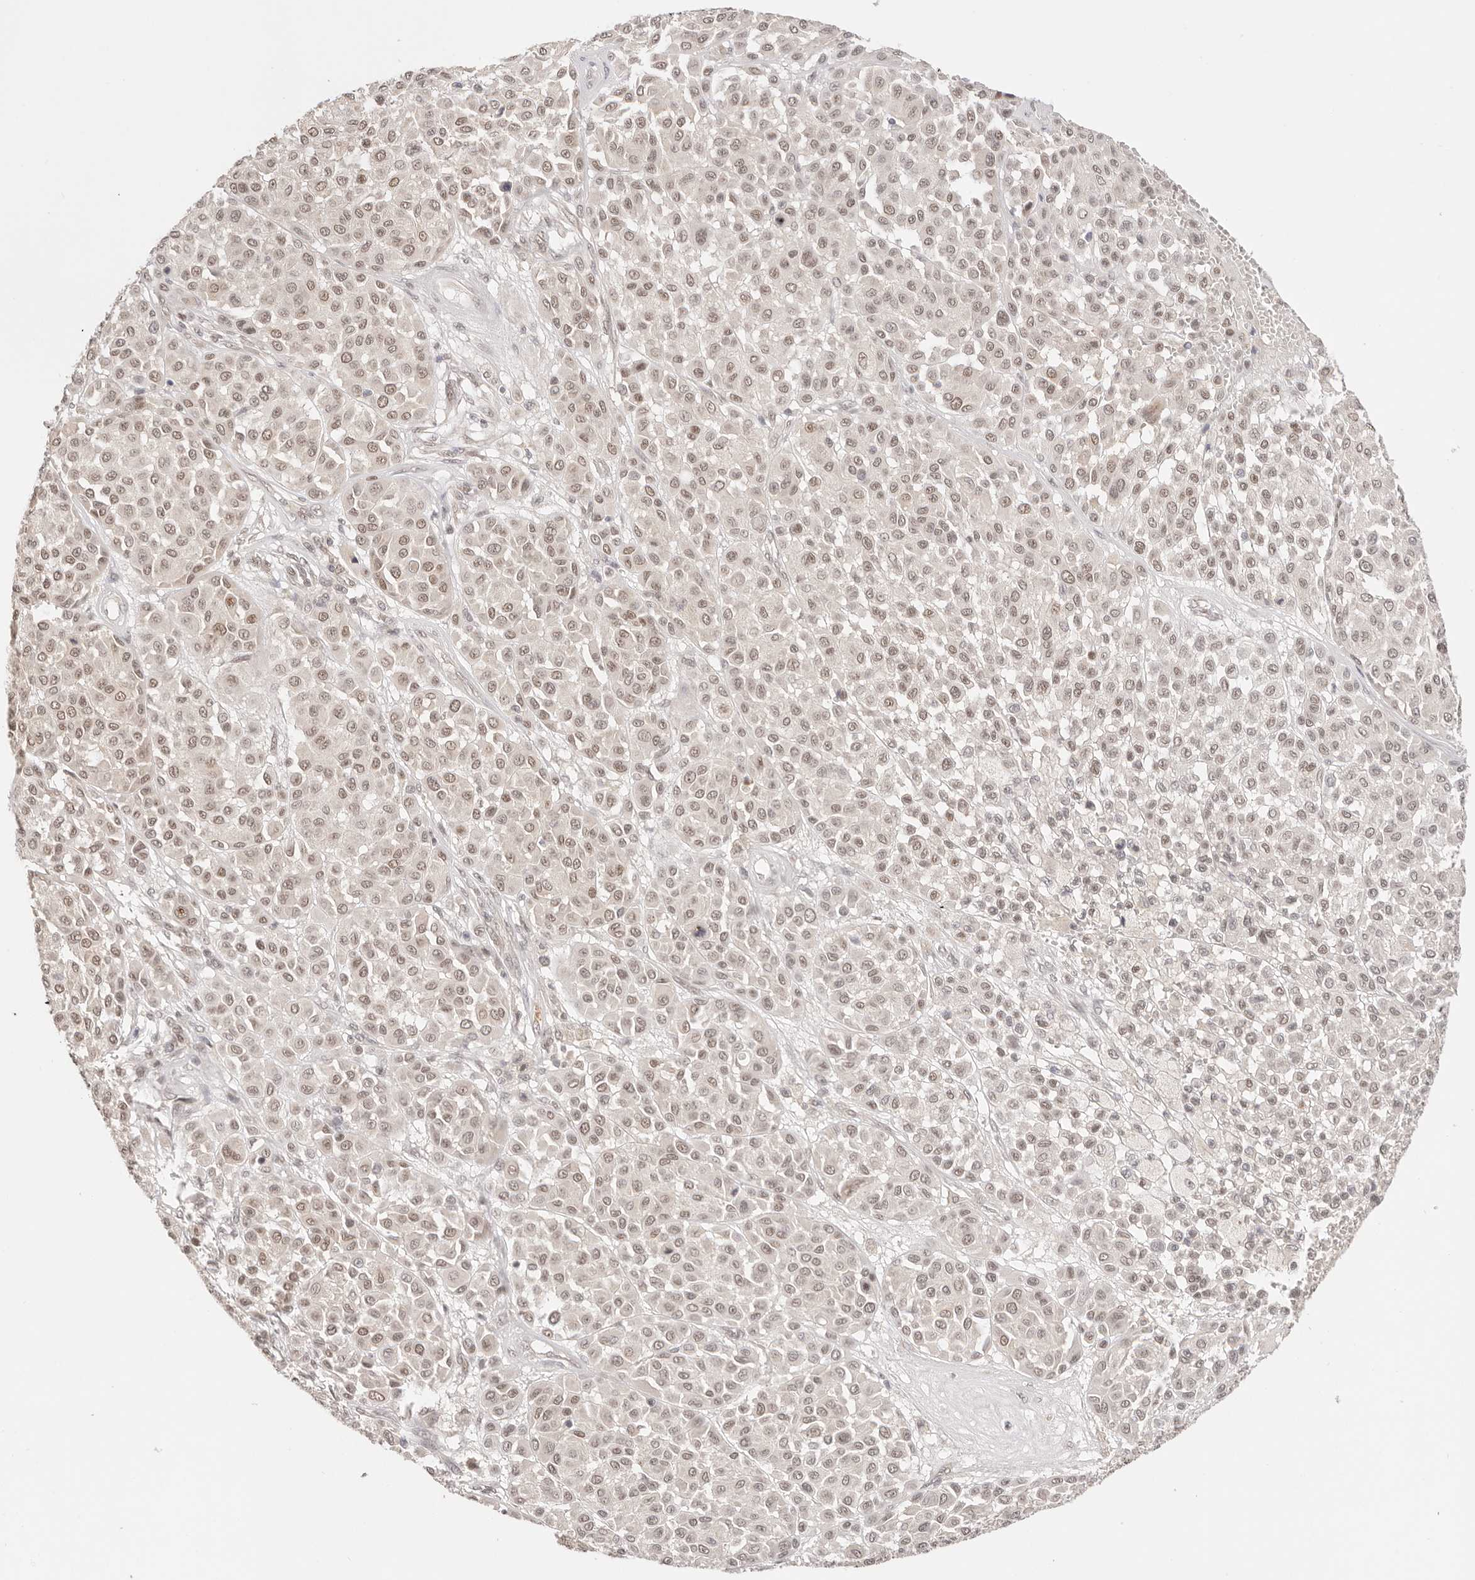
{"staining": {"intensity": "weak", "quantity": ">75%", "location": "nuclear"}, "tissue": "melanoma", "cell_type": "Tumor cells", "image_type": "cancer", "snomed": [{"axis": "morphology", "description": "Malignant melanoma, Metastatic site"}, {"axis": "topography", "description": "Soft tissue"}], "caption": "Immunohistochemical staining of human melanoma reveals low levels of weak nuclear positivity in approximately >75% of tumor cells.", "gene": "RFC3", "patient": {"sex": "male", "age": 41}}